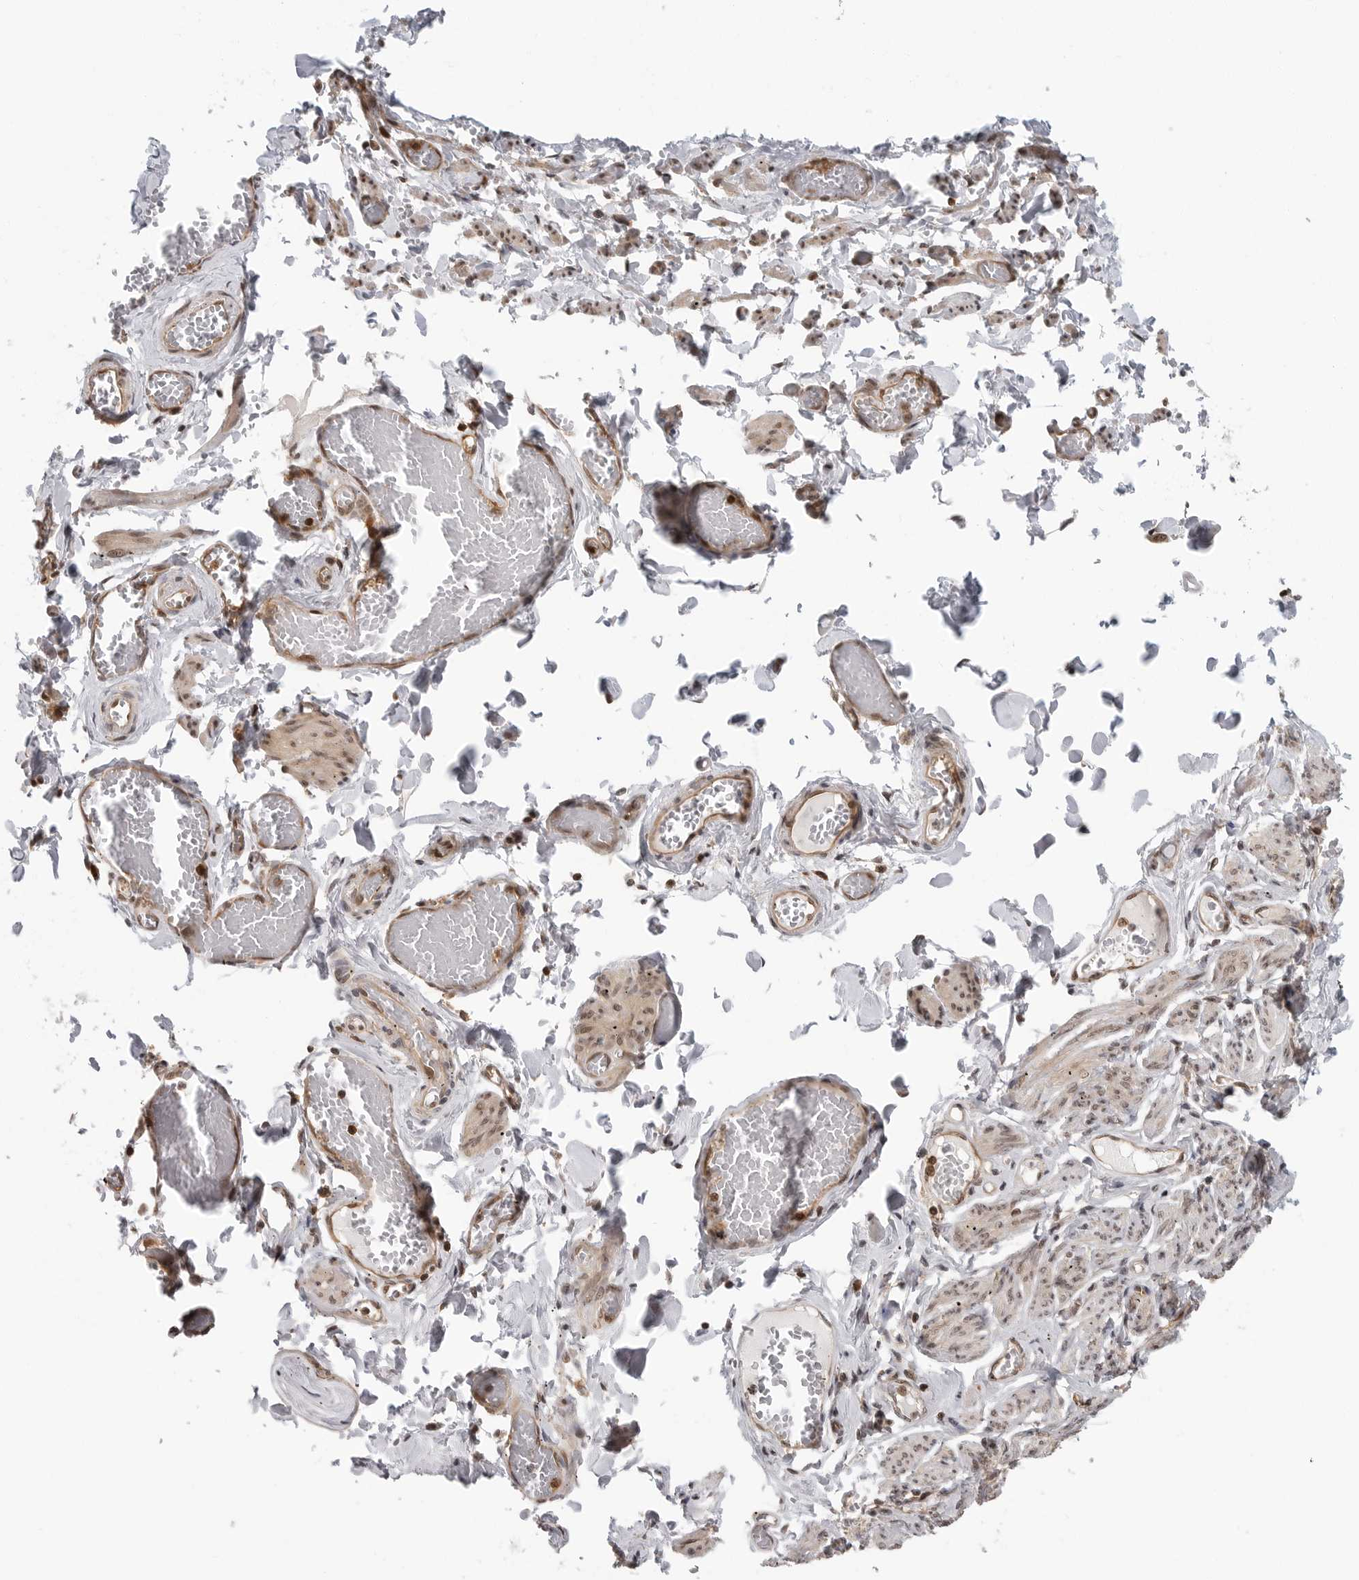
{"staining": {"intensity": "moderate", "quantity": ">75%", "location": "nuclear"}, "tissue": "adipose tissue", "cell_type": "Adipocytes", "image_type": "normal", "snomed": [{"axis": "morphology", "description": "Normal tissue, NOS"}, {"axis": "topography", "description": "Vascular tissue"}, {"axis": "topography", "description": "Fallopian tube"}, {"axis": "topography", "description": "Ovary"}], "caption": "This is a photomicrograph of immunohistochemistry staining of unremarkable adipose tissue, which shows moderate expression in the nuclear of adipocytes.", "gene": "SZRD1", "patient": {"sex": "female", "age": 67}}